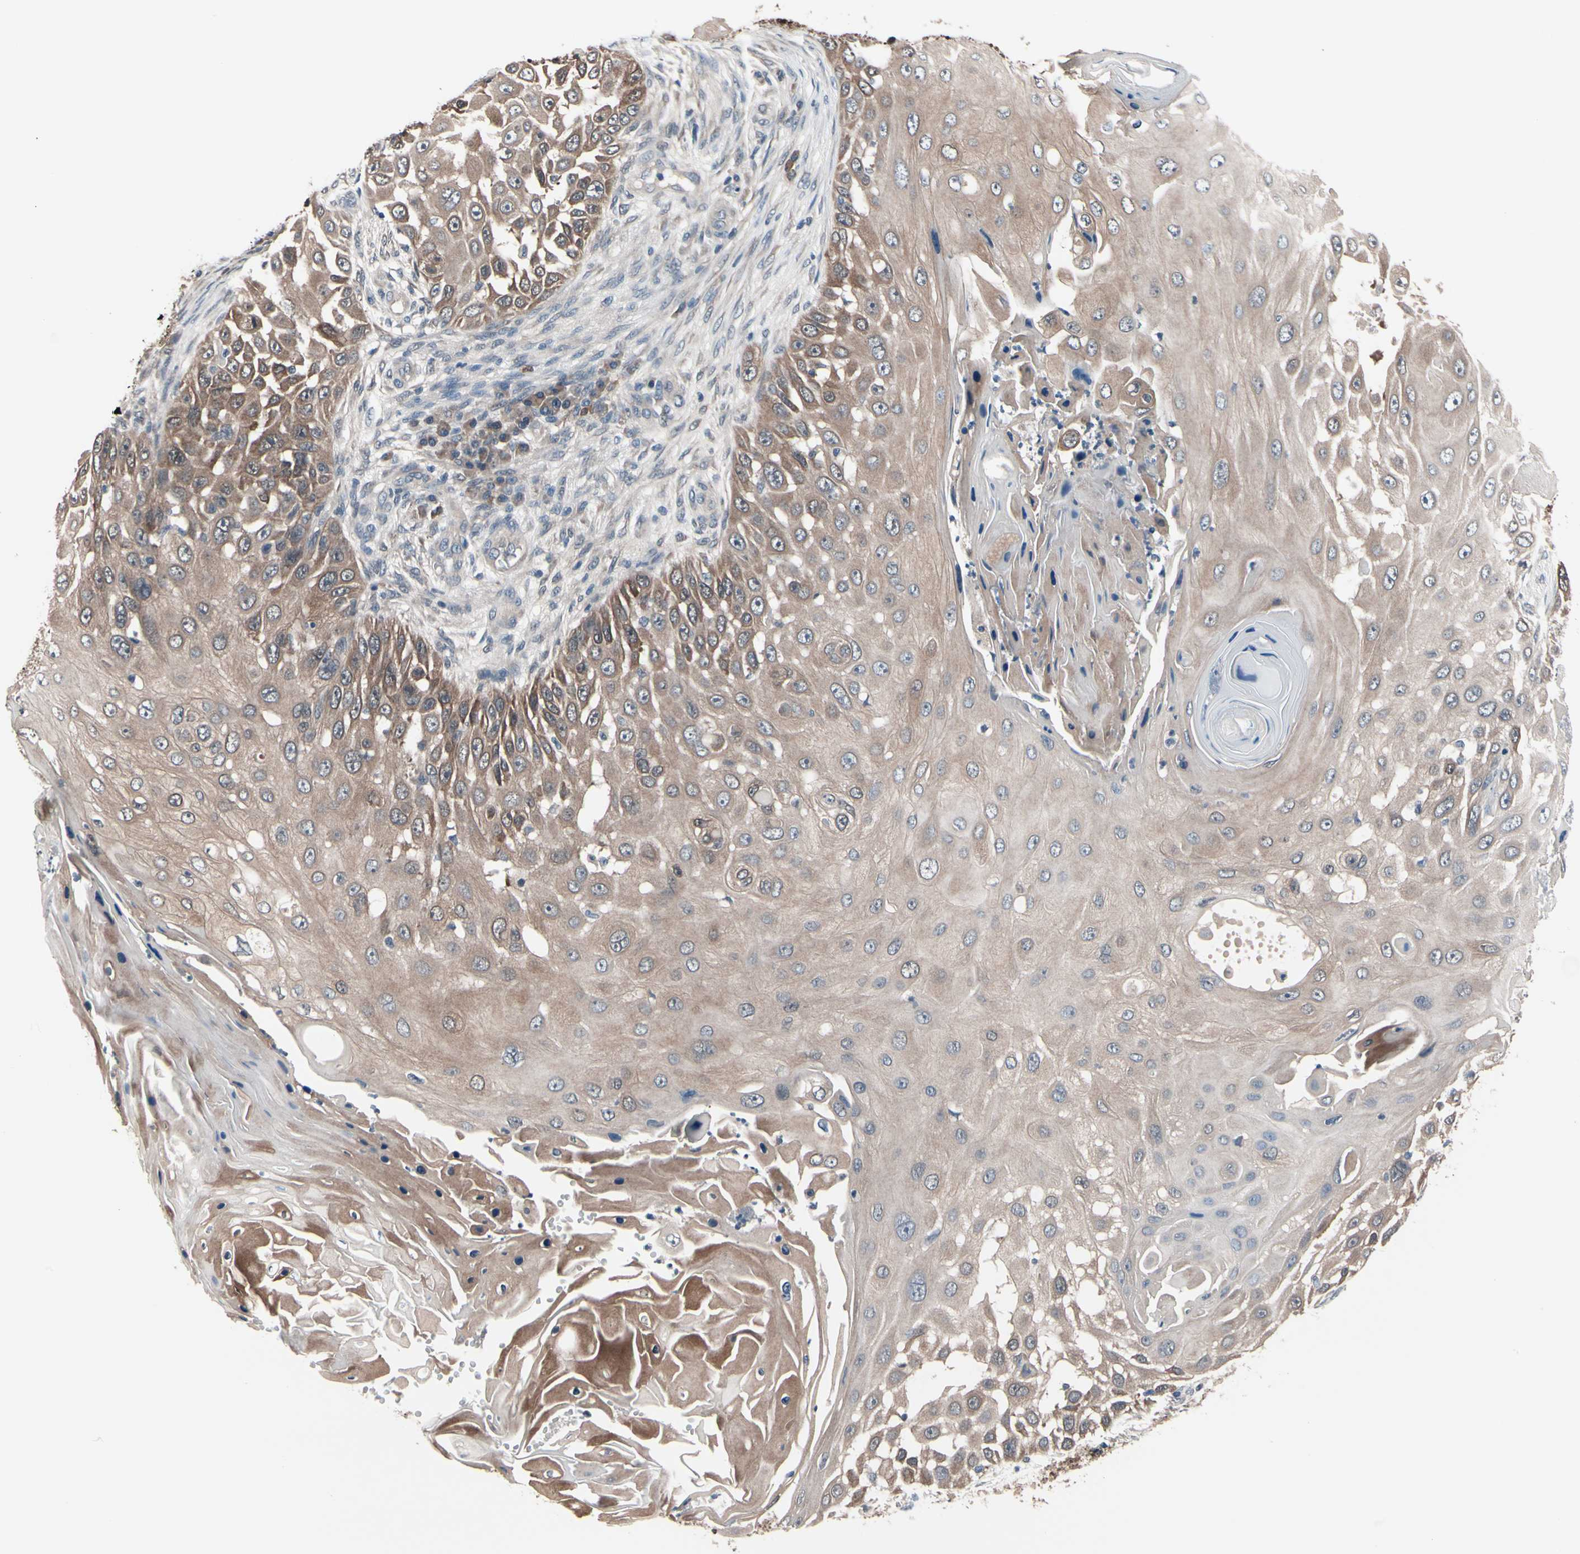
{"staining": {"intensity": "moderate", "quantity": "25%-75%", "location": "cytoplasmic/membranous"}, "tissue": "skin cancer", "cell_type": "Tumor cells", "image_type": "cancer", "snomed": [{"axis": "morphology", "description": "Squamous cell carcinoma, NOS"}, {"axis": "topography", "description": "Skin"}], "caption": "IHC (DAB (3,3'-diaminobenzidine)) staining of human skin cancer exhibits moderate cytoplasmic/membranous protein staining in about 25%-75% of tumor cells.", "gene": "PRDX6", "patient": {"sex": "female", "age": 44}}